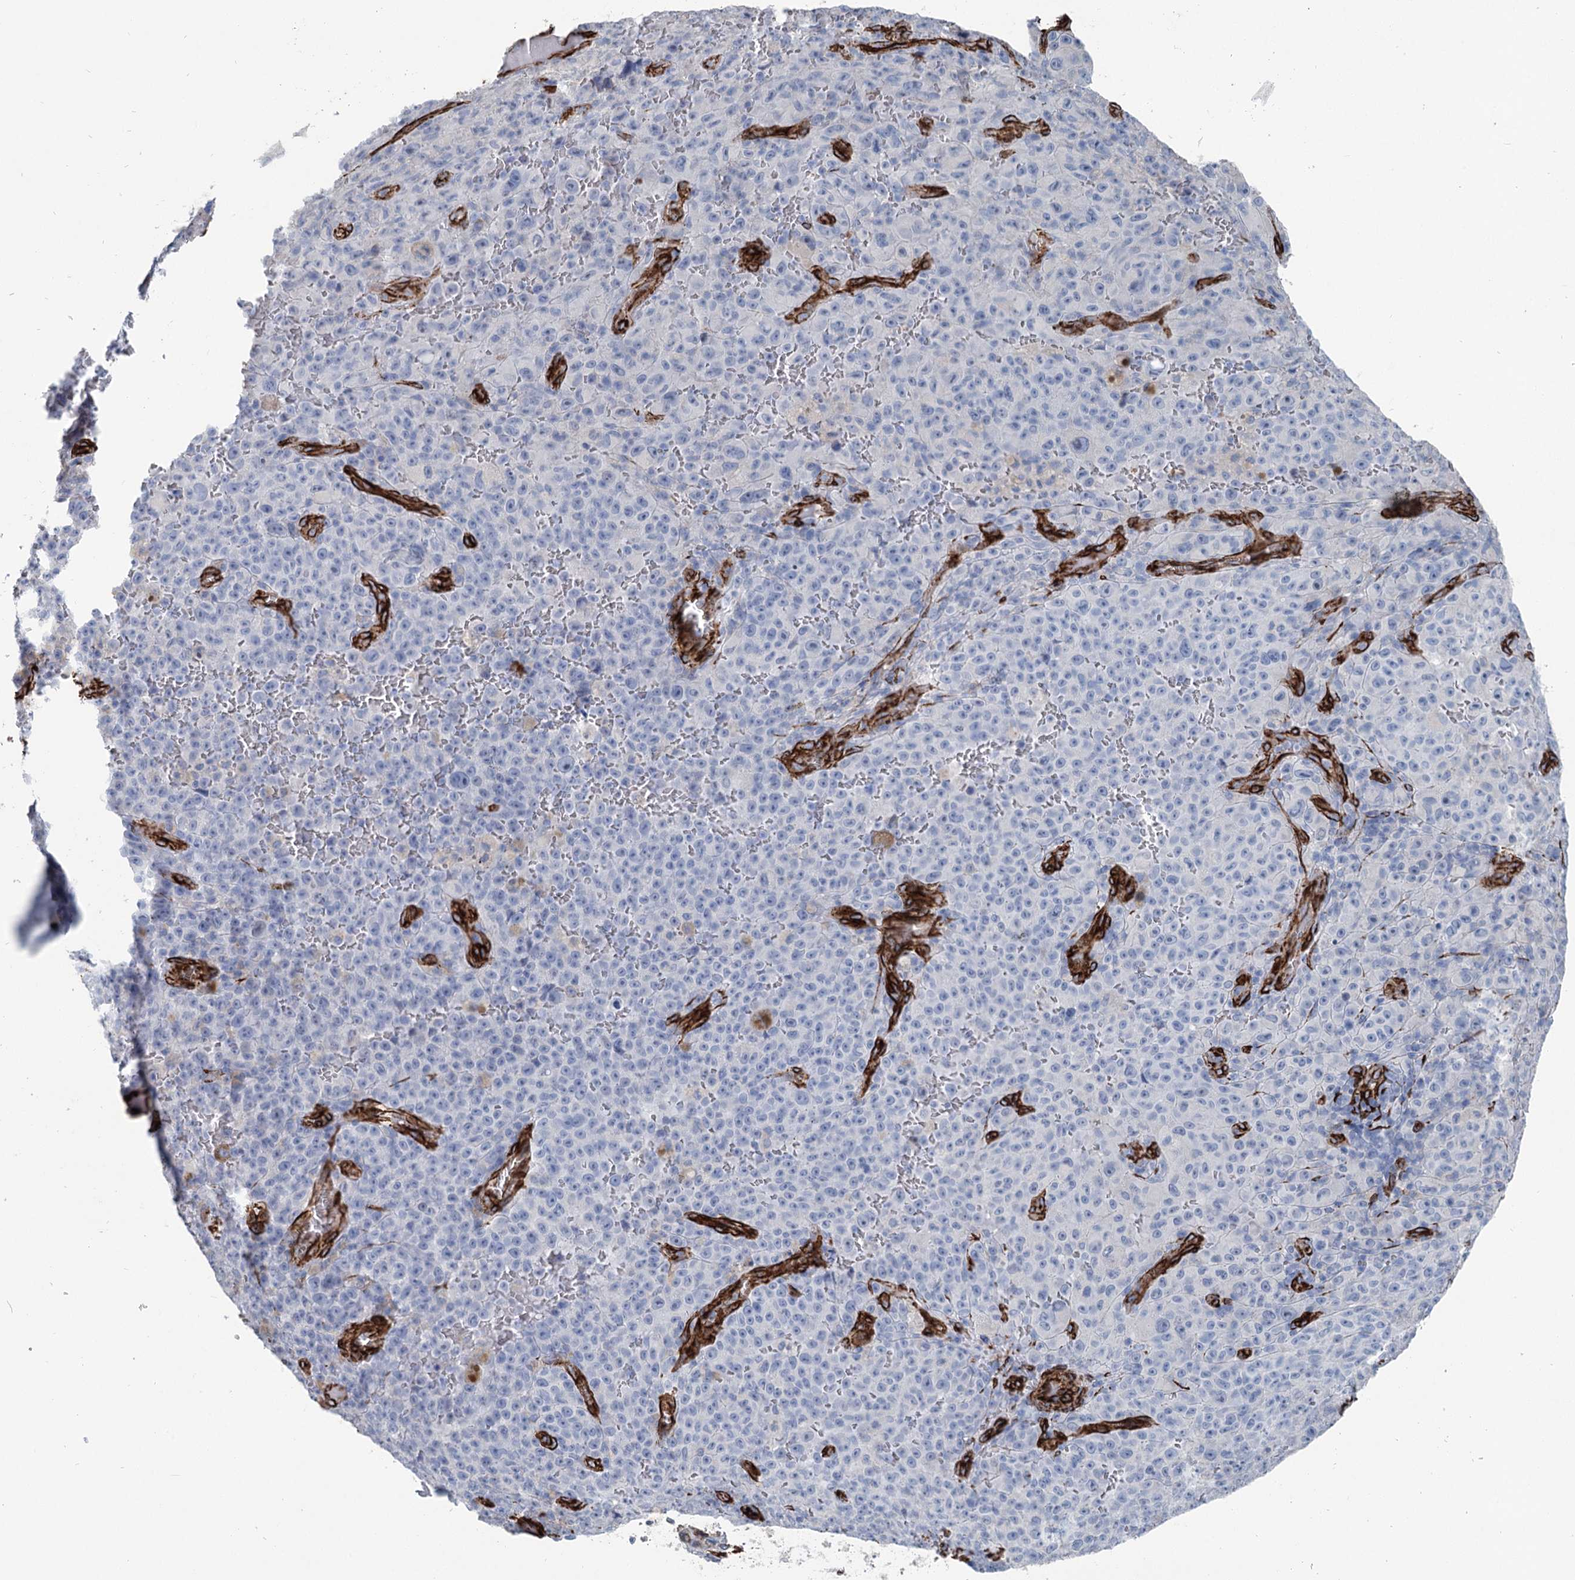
{"staining": {"intensity": "negative", "quantity": "none", "location": "none"}, "tissue": "melanoma", "cell_type": "Tumor cells", "image_type": "cancer", "snomed": [{"axis": "morphology", "description": "Malignant melanoma, NOS"}, {"axis": "topography", "description": "Skin"}], "caption": "Tumor cells show no significant expression in malignant melanoma.", "gene": "IQSEC1", "patient": {"sex": "female", "age": 82}}